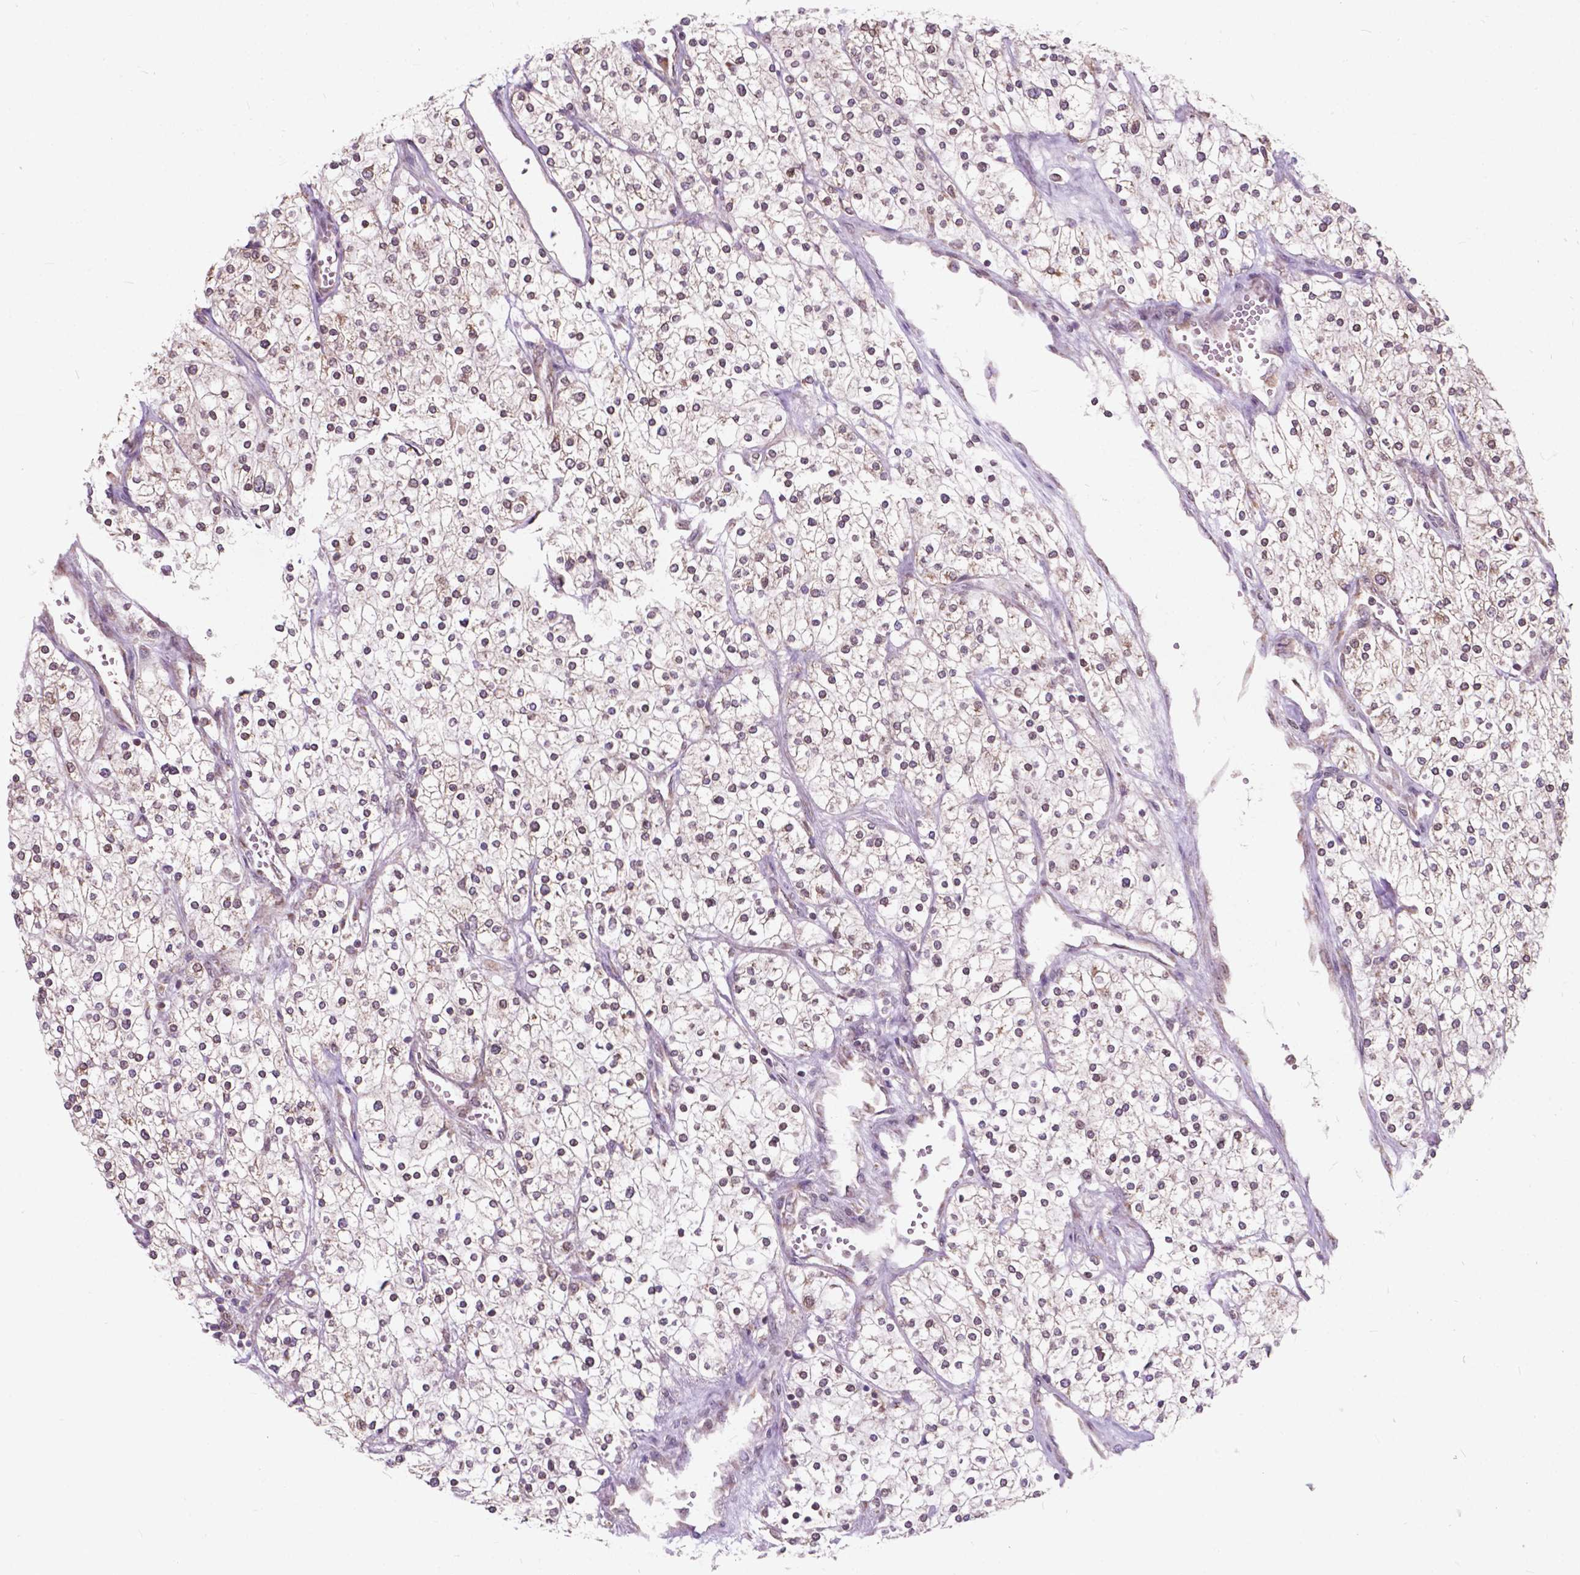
{"staining": {"intensity": "weak", "quantity": ">75%", "location": "nuclear"}, "tissue": "renal cancer", "cell_type": "Tumor cells", "image_type": "cancer", "snomed": [{"axis": "morphology", "description": "Adenocarcinoma, NOS"}, {"axis": "topography", "description": "Kidney"}], "caption": "An IHC image of neoplastic tissue is shown. Protein staining in brown highlights weak nuclear positivity in renal cancer (adenocarcinoma) within tumor cells.", "gene": "MRPL33", "patient": {"sex": "male", "age": 80}}